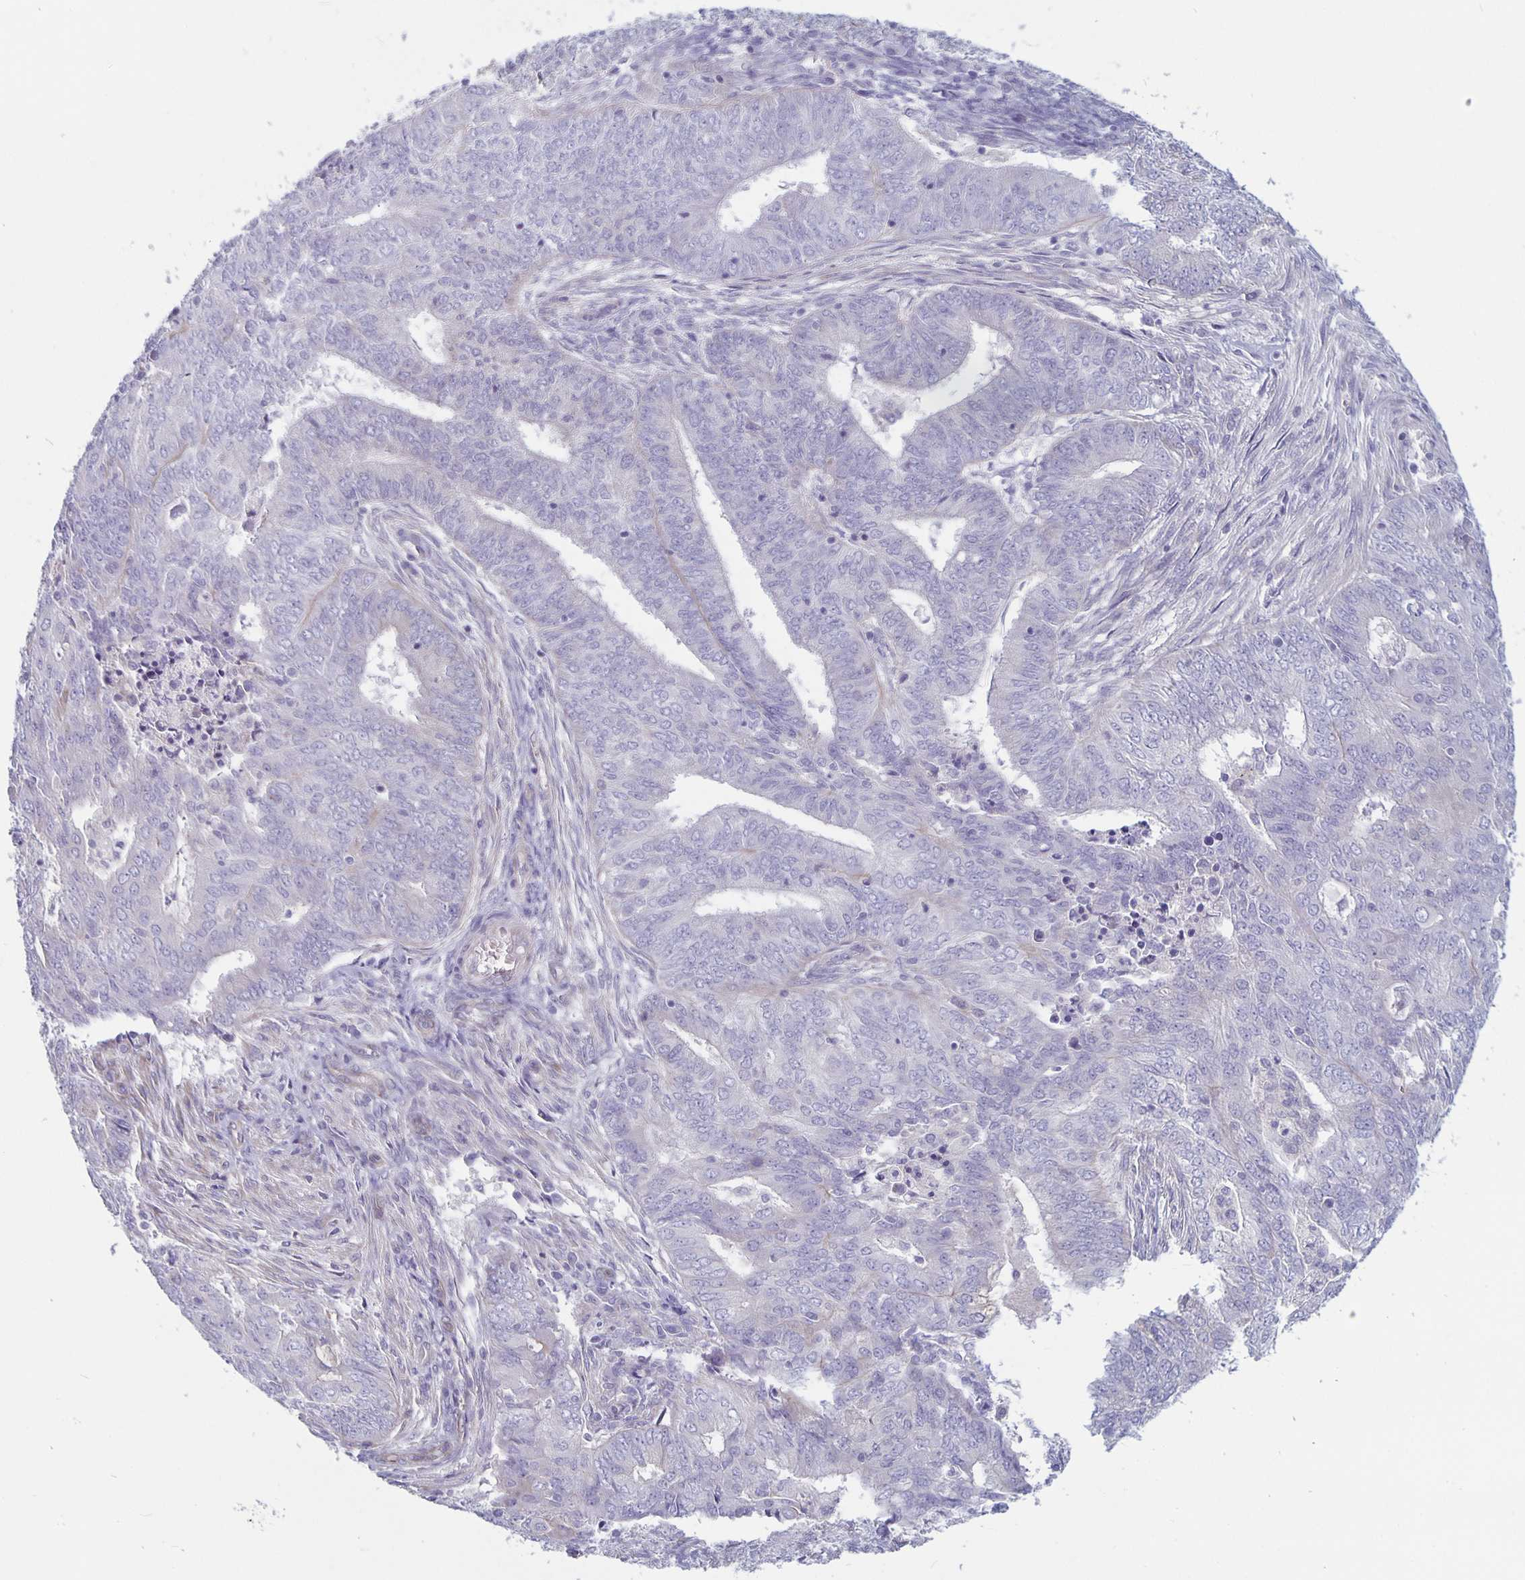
{"staining": {"intensity": "negative", "quantity": "none", "location": "none"}, "tissue": "endometrial cancer", "cell_type": "Tumor cells", "image_type": "cancer", "snomed": [{"axis": "morphology", "description": "Adenocarcinoma, NOS"}, {"axis": "topography", "description": "Endometrium"}], "caption": "Adenocarcinoma (endometrial) stained for a protein using IHC reveals no staining tumor cells.", "gene": "PLCB3", "patient": {"sex": "female", "age": 62}}